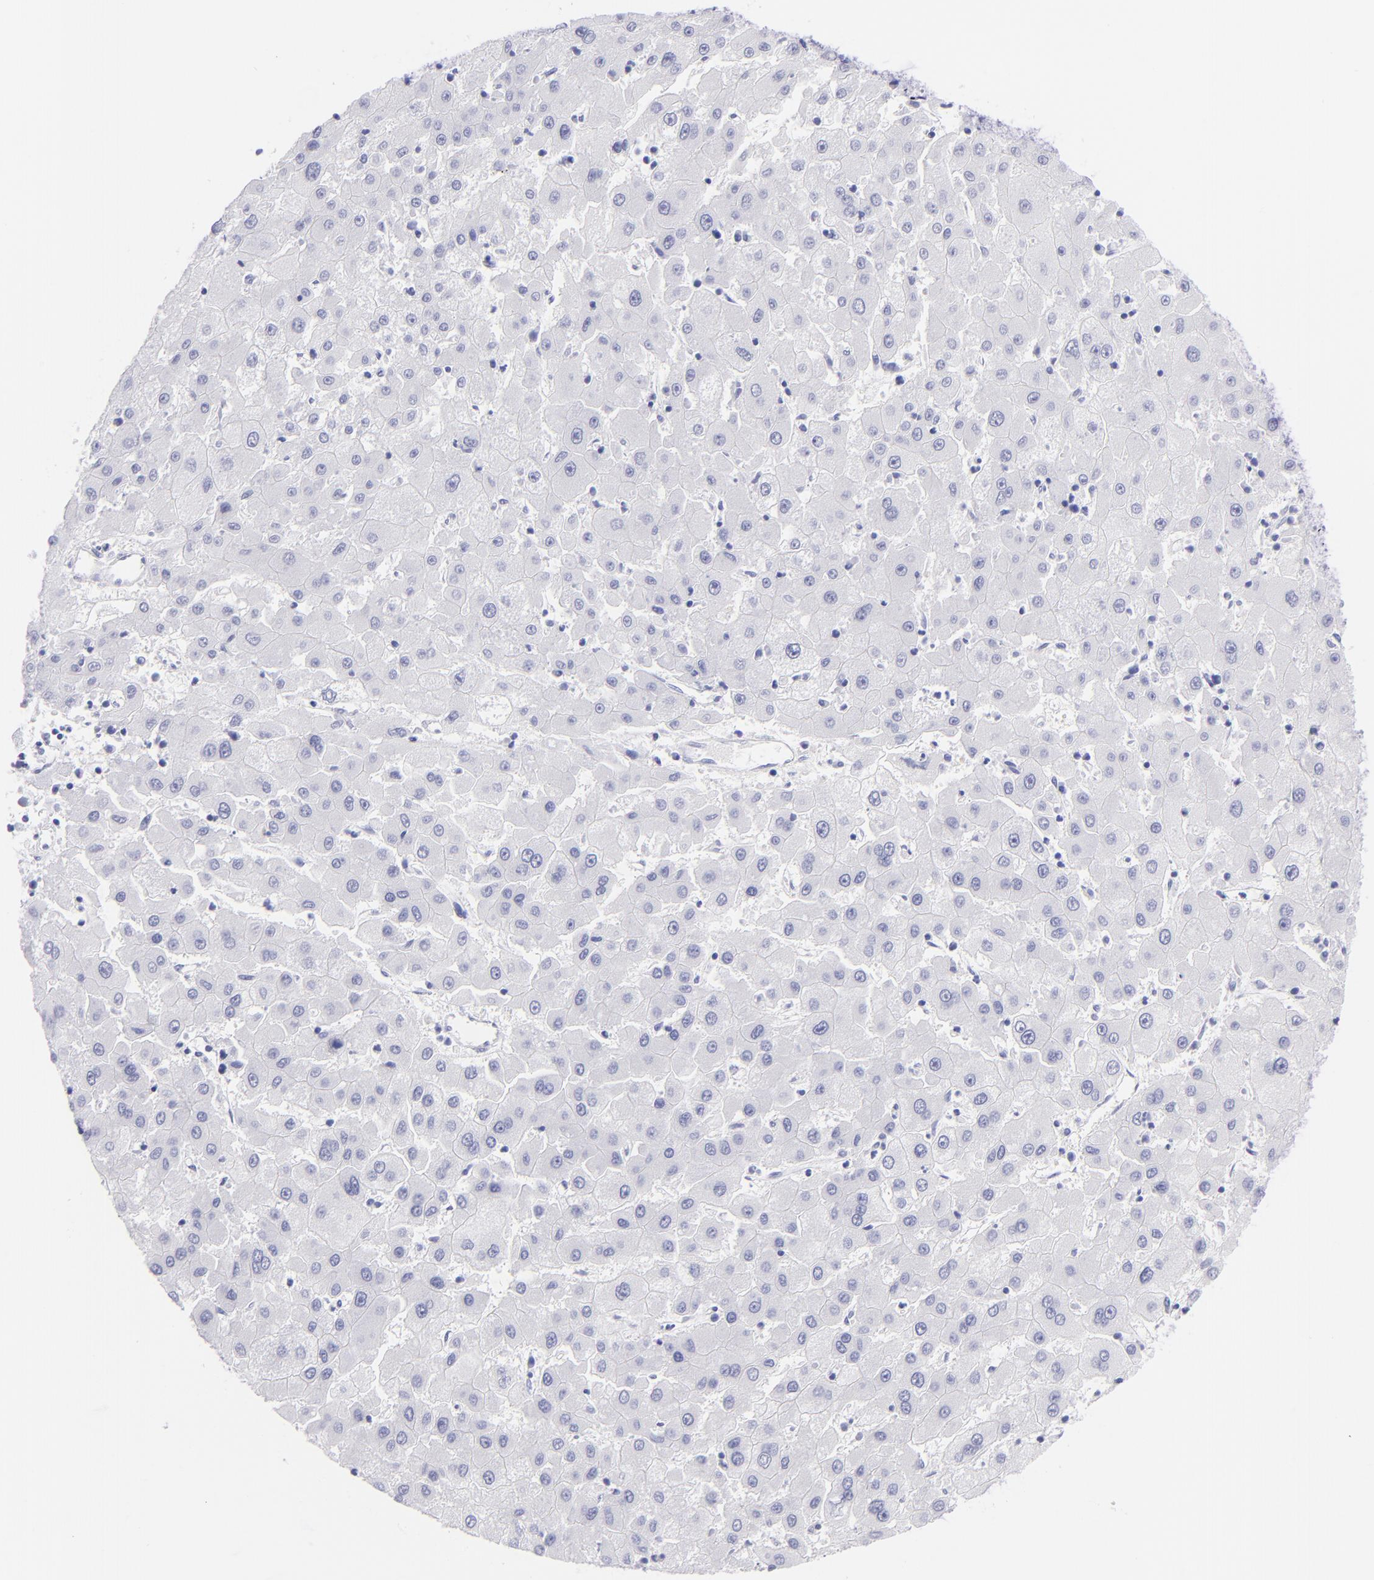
{"staining": {"intensity": "negative", "quantity": "none", "location": "none"}, "tissue": "liver cancer", "cell_type": "Tumor cells", "image_type": "cancer", "snomed": [{"axis": "morphology", "description": "Carcinoma, Hepatocellular, NOS"}, {"axis": "topography", "description": "Liver"}], "caption": "The photomicrograph reveals no staining of tumor cells in hepatocellular carcinoma (liver).", "gene": "CNP", "patient": {"sex": "male", "age": 72}}